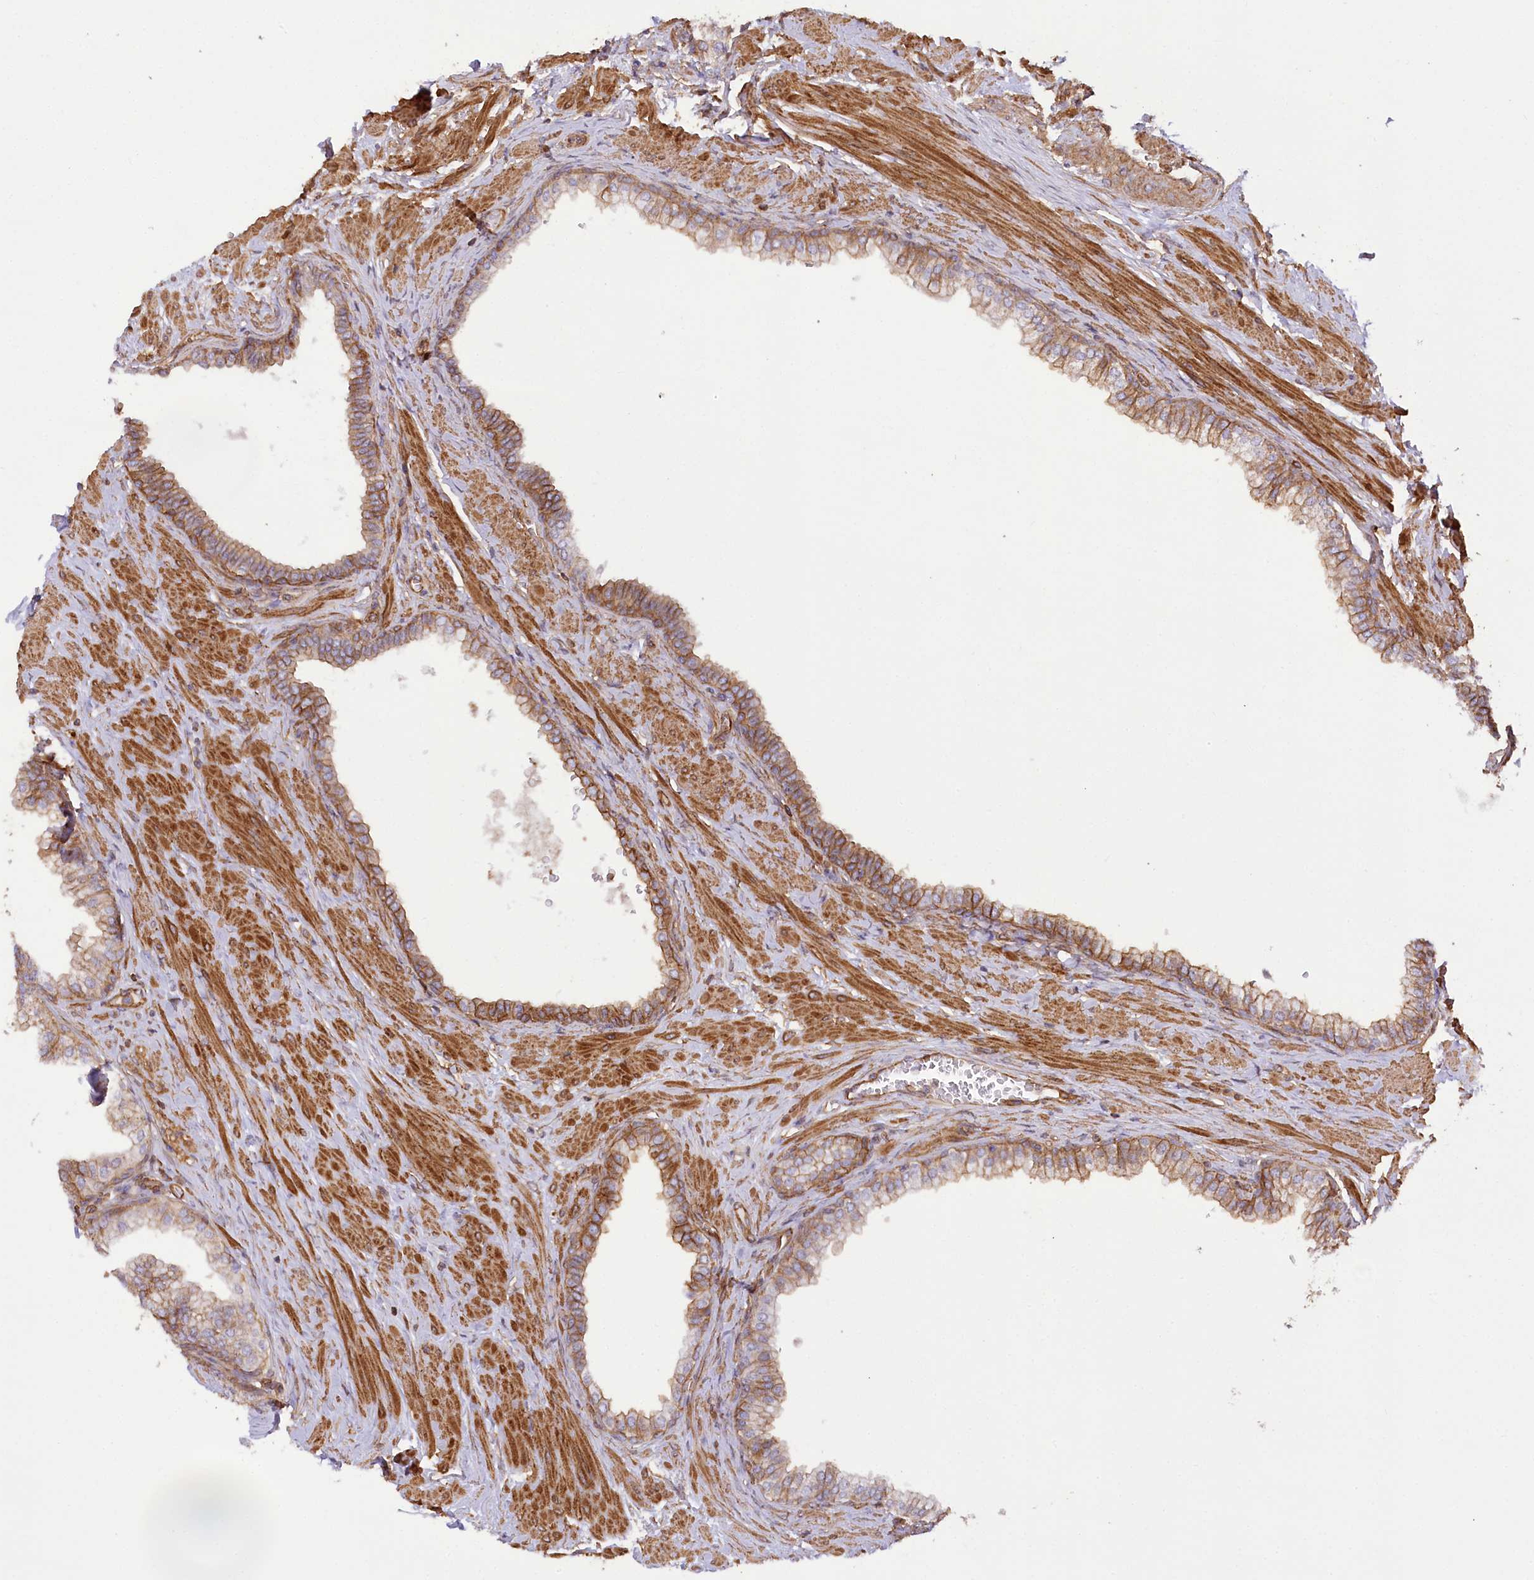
{"staining": {"intensity": "moderate", "quantity": ">75%", "location": "cytoplasmic/membranous"}, "tissue": "prostate", "cell_type": "Glandular cells", "image_type": "normal", "snomed": [{"axis": "morphology", "description": "Normal tissue, NOS"}, {"axis": "morphology", "description": "Urothelial carcinoma, Low grade"}, {"axis": "topography", "description": "Urinary bladder"}, {"axis": "topography", "description": "Prostate"}], "caption": "Protein analysis of benign prostate reveals moderate cytoplasmic/membranous staining in about >75% of glandular cells.", "gene": "SYNPO2", "patient": {"sex": "male", "age": 60}}